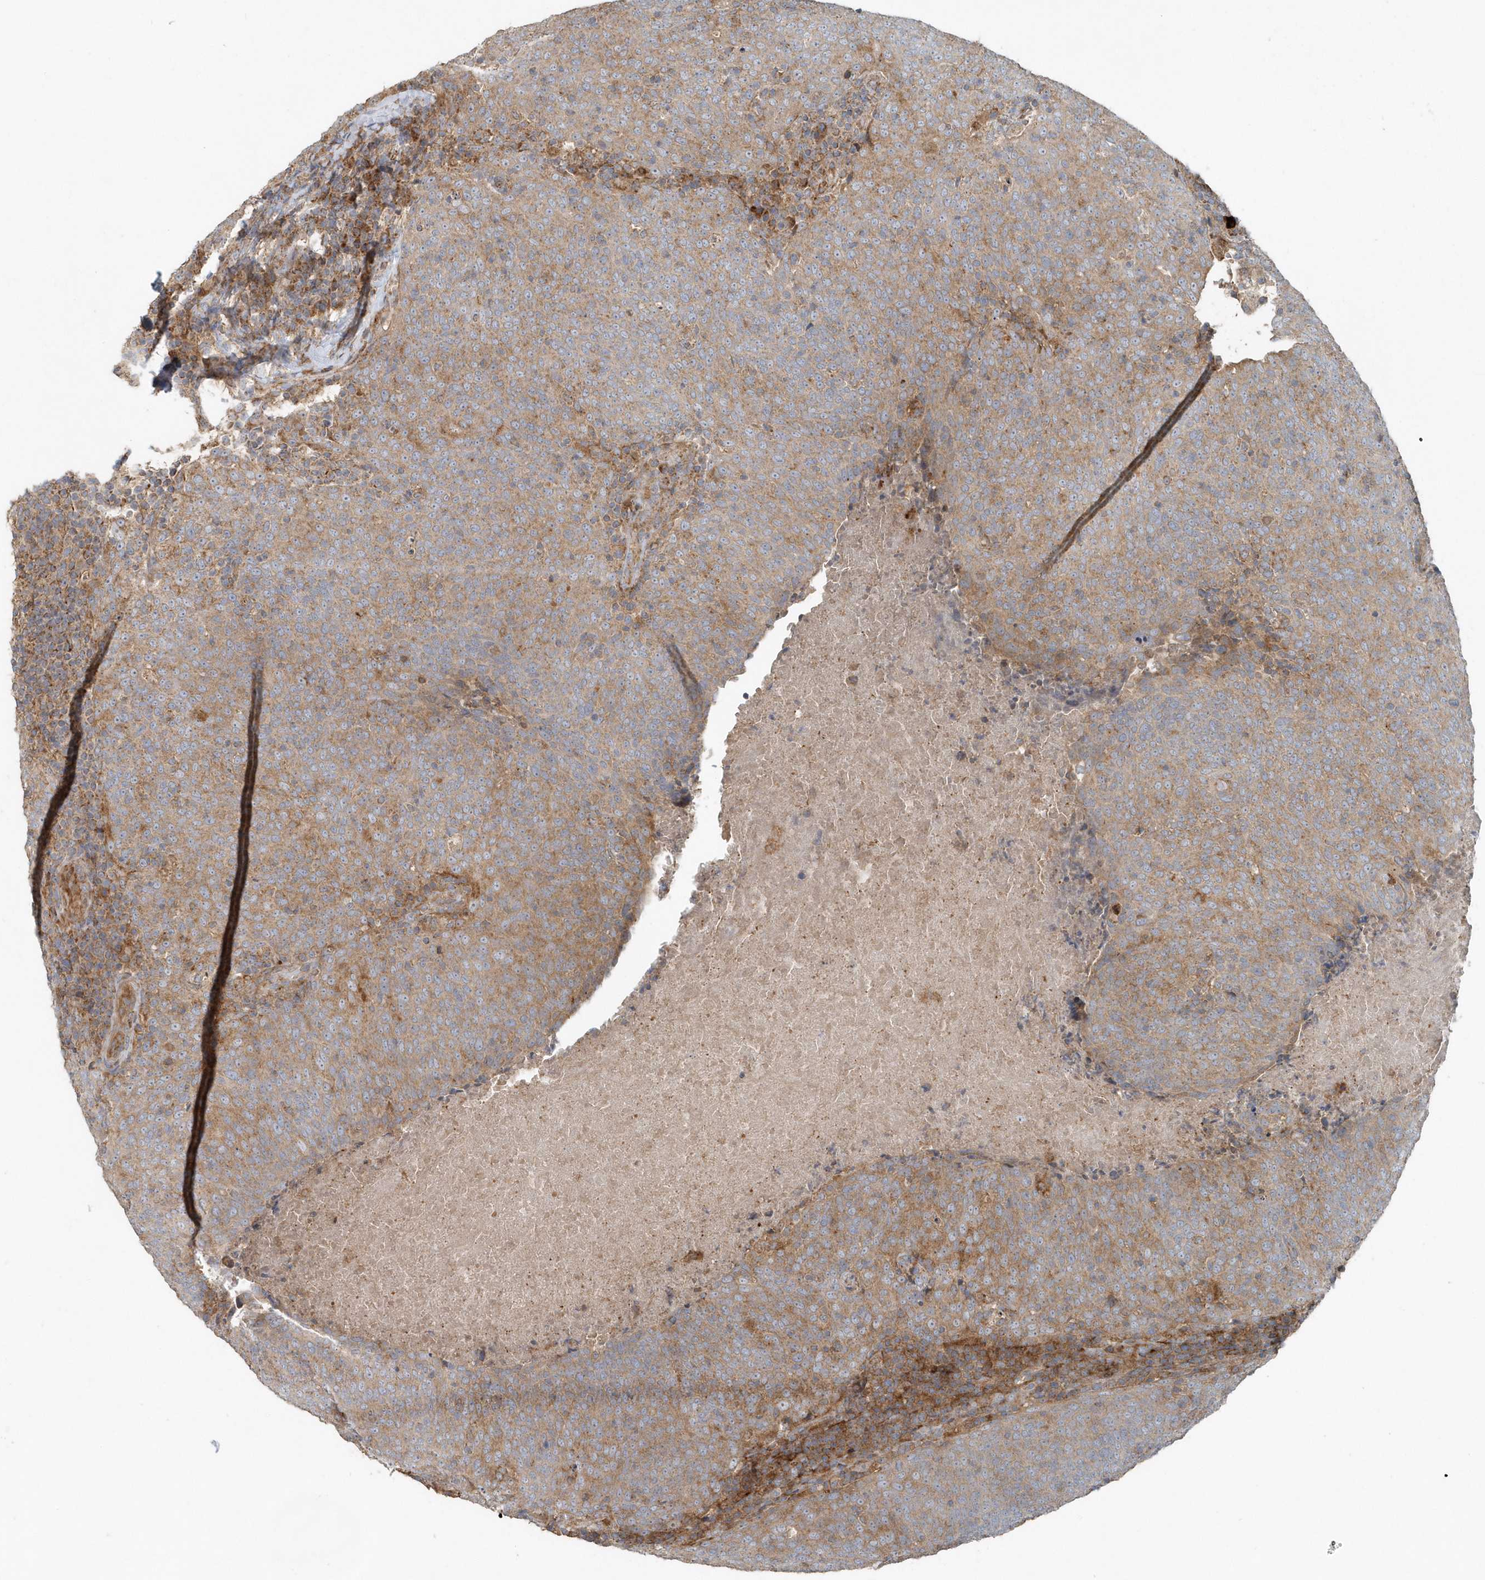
{"staining": {"intensity": "moderate", "quantity": ">75%", "location": "cytoplasmic/membranous"}, "tissue": "head and neck cancer", "cell_type": "Tumor cells", "image_type": "cancer", "snomed": [{"axis": "morphology", "description": "Squamous cell carcinoma, NOS"}, {"axis": "morphology", "description": "Squamous cell carcinoma, metastatic, NOS"}, {"axis": "topography", "description": "Lymph node"}, {"axis": "topography", "description": "Head-Neck"}], "caption": "Protein analysis of head and neck cancer (squamous cell carcinoma) tissue exhibits moderate cytoplasmic/membranous staining in about >75% of tumor cells.", "gene": "MMUT", "patient": {"sex": "male", "age": 62}}